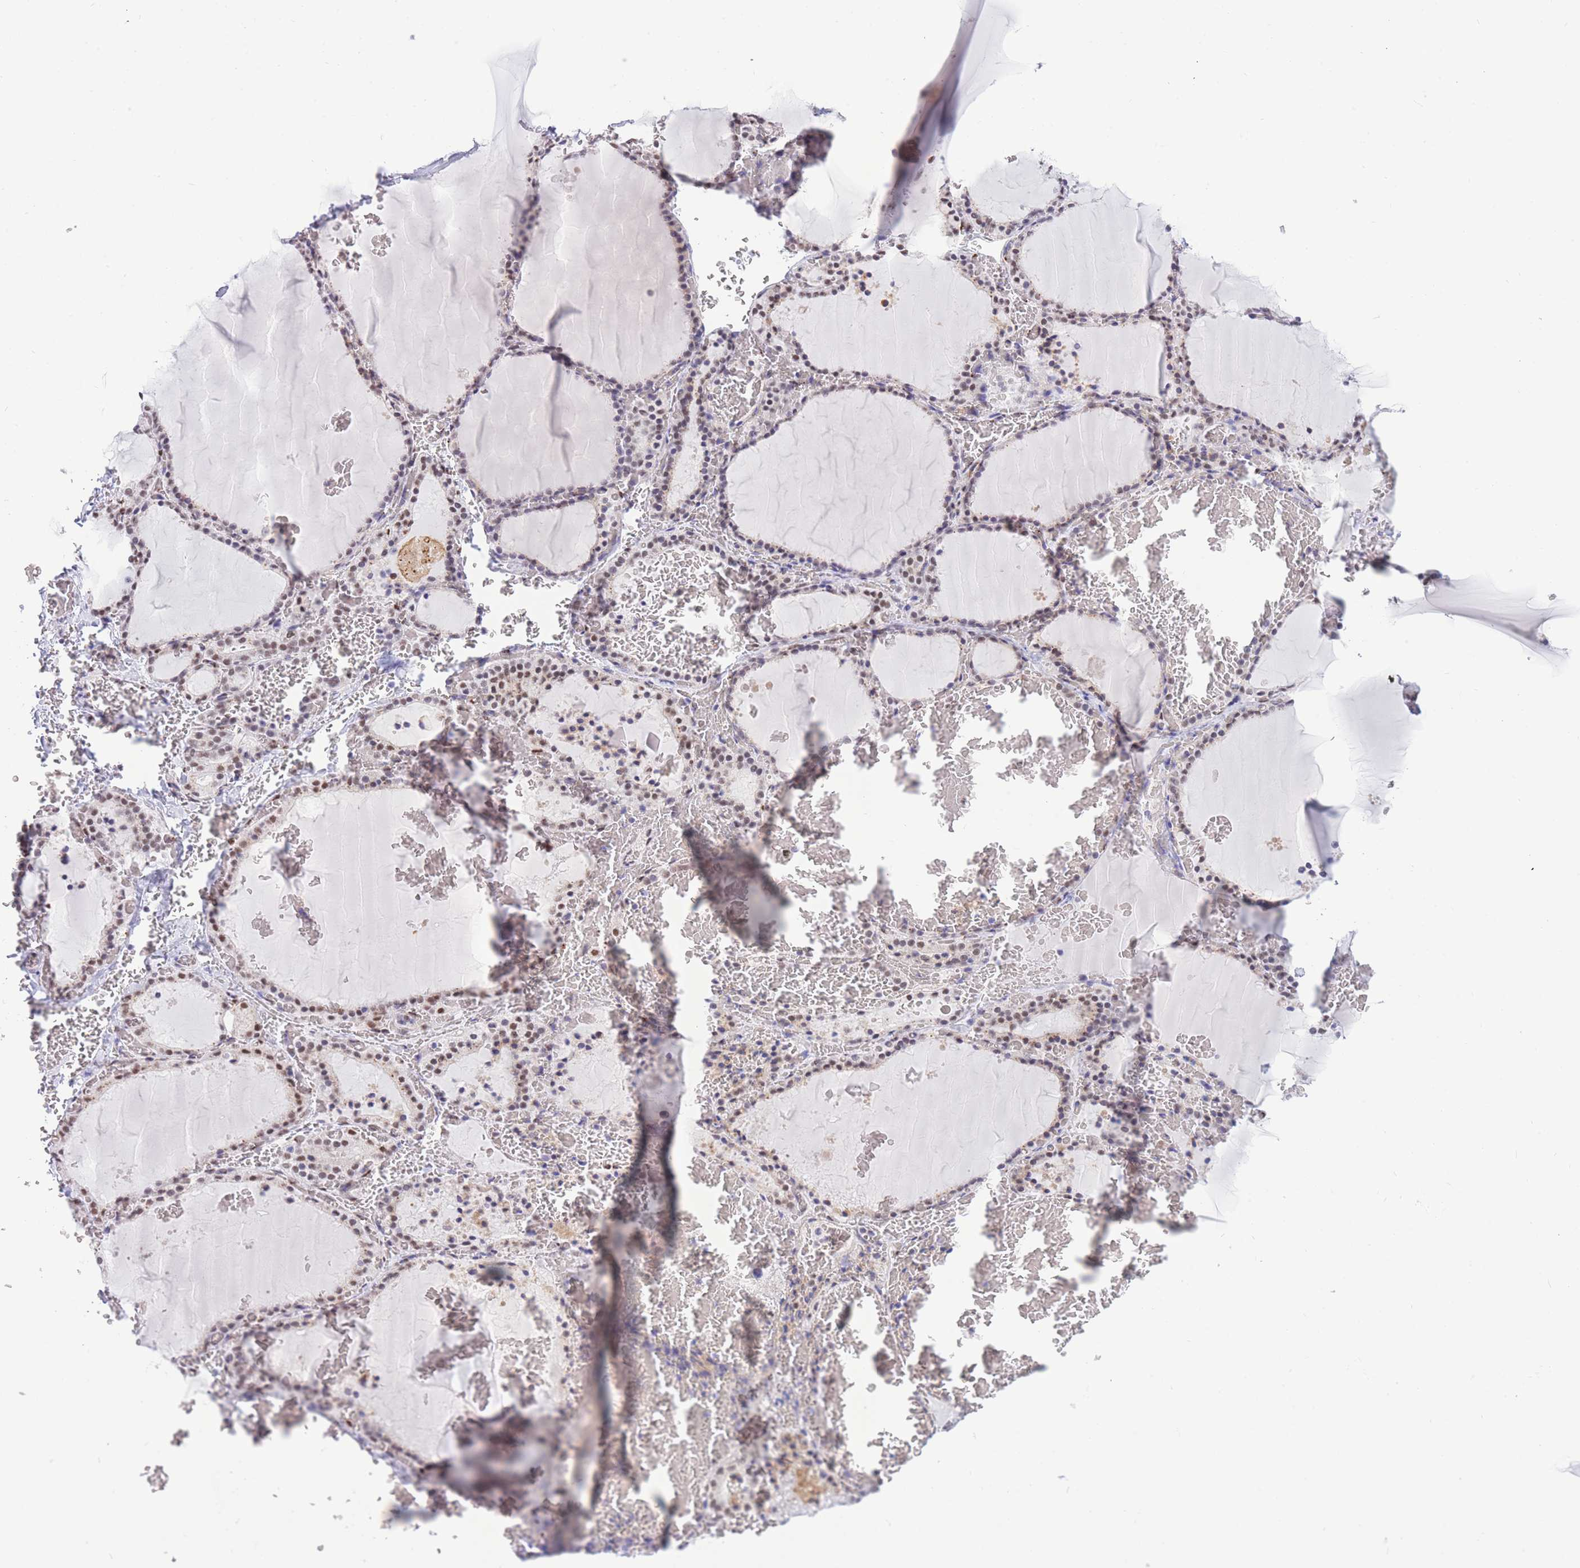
{"staining": {"intensity": "moderate", "quantity": "<25%", "location": "nuclear"}, "tissue": "thyroid gland", "cell_type": "Glandular cells", "image_type": "normal", "snomed": [{"axis": "morphology", "description": "Normal tissue, NOS"}, {"axis": "topography", "description": "Thyroid gland"}], "caption": "IHC photomicrograph of unremarkable thyroid gland: thyroid gland stained using immunohistochemistry shows low levels of moderate protein expression localized specifically in the nuclear of glandular cells, appearing as a nuclear brown color.", "gene": "FAM153A", "patient": {"sex": "female", "age": 39}}